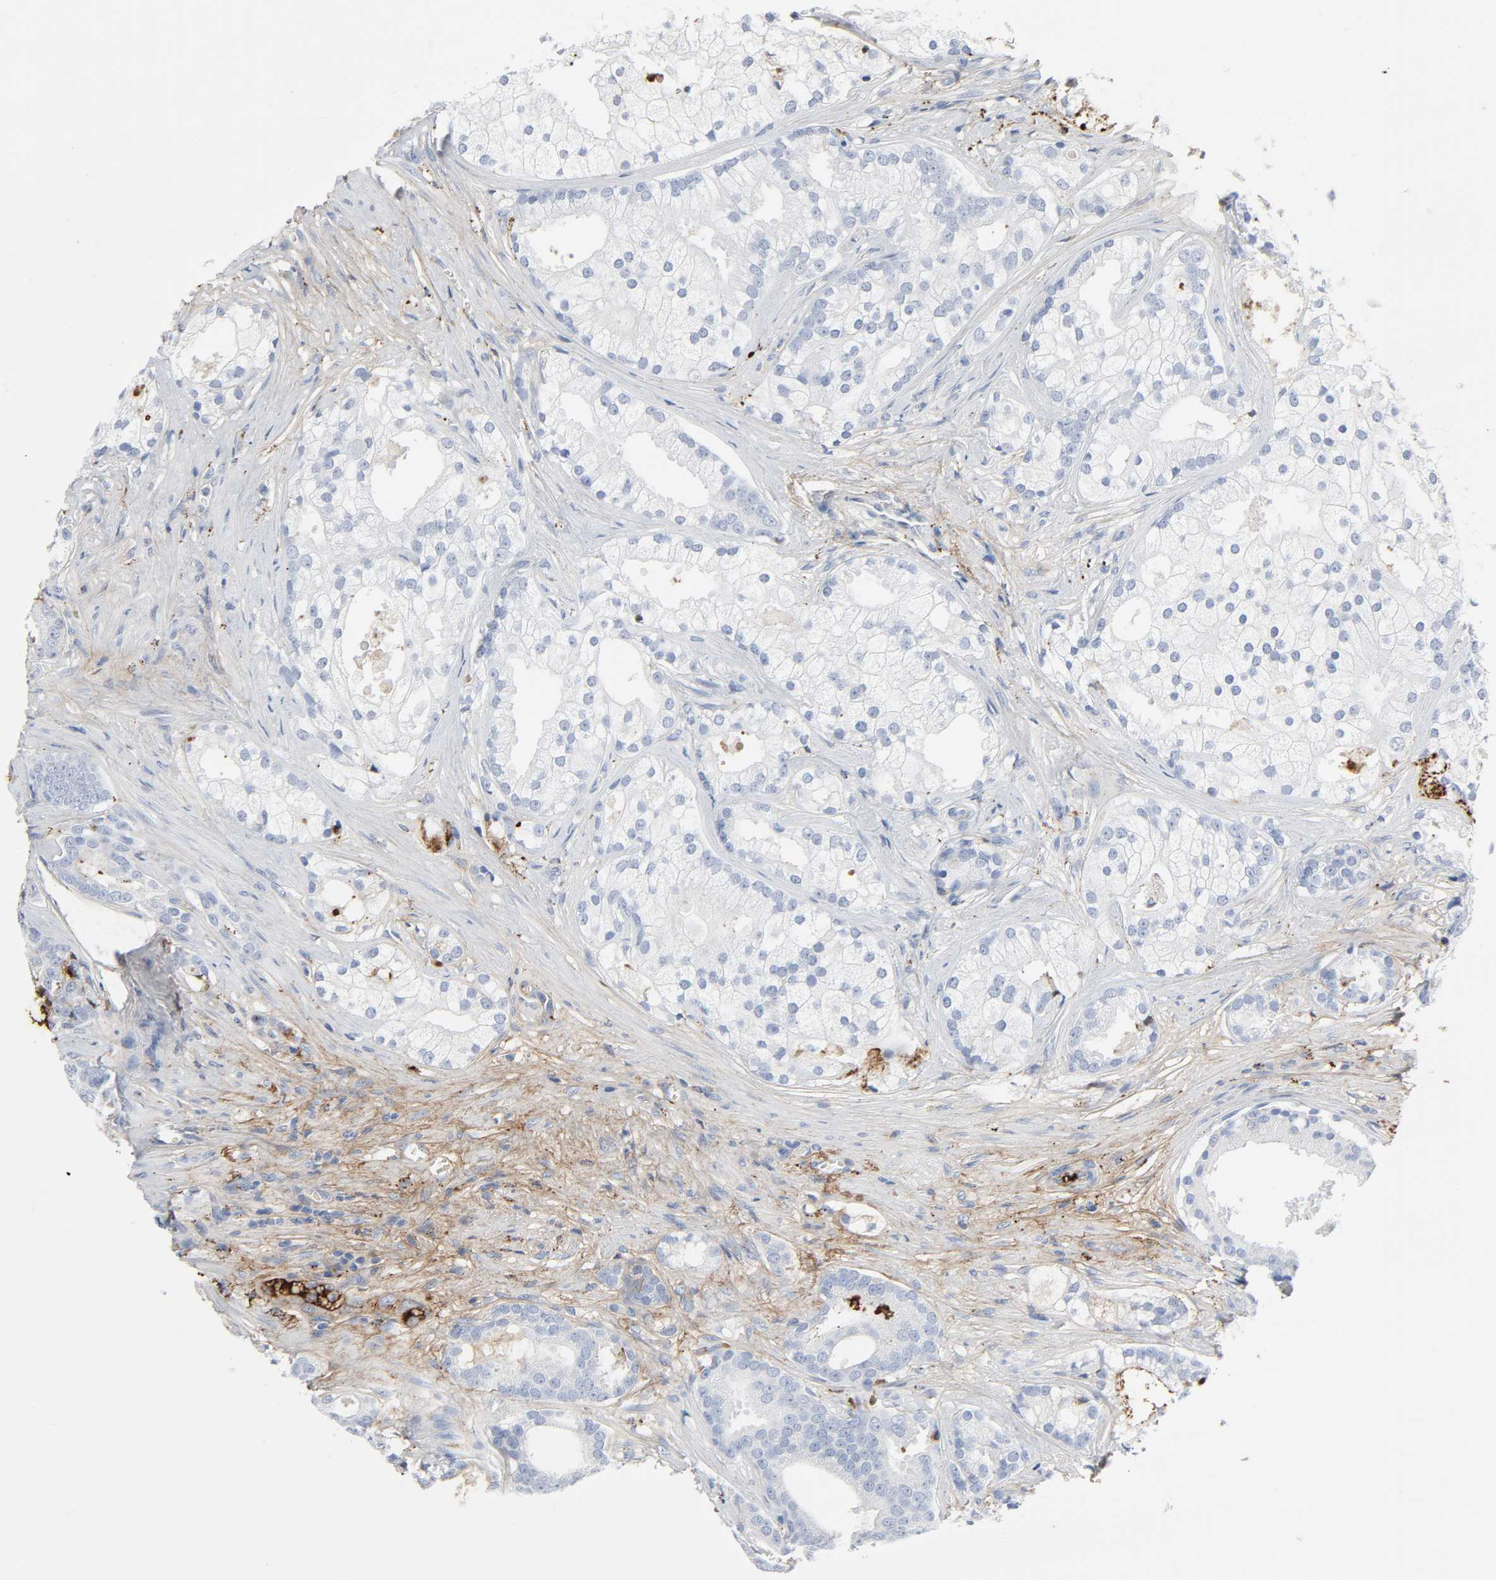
{"staining": {"intensity": "moderate", "quantity": "<25%", "location": "cytoplasmic/membranous"}, "tissue": "prostate cancer", "cell_type": "Tumor cells", "image_type": "cancer", "snomed": [{"axis": "morphology", "description": "Adenocarcinoma, Low grade"}, {"axis": "topography", "description": "Prostate"}], "caption": "Moderate cytoplasmic/membranous positivity is seen in about <25% of tumor cells in prostate cancer. The protein of interest is shown in brown color, while the nuclei are stained blue.", "gene": "C3", "patient": {"sex": "male", "age": 58}}